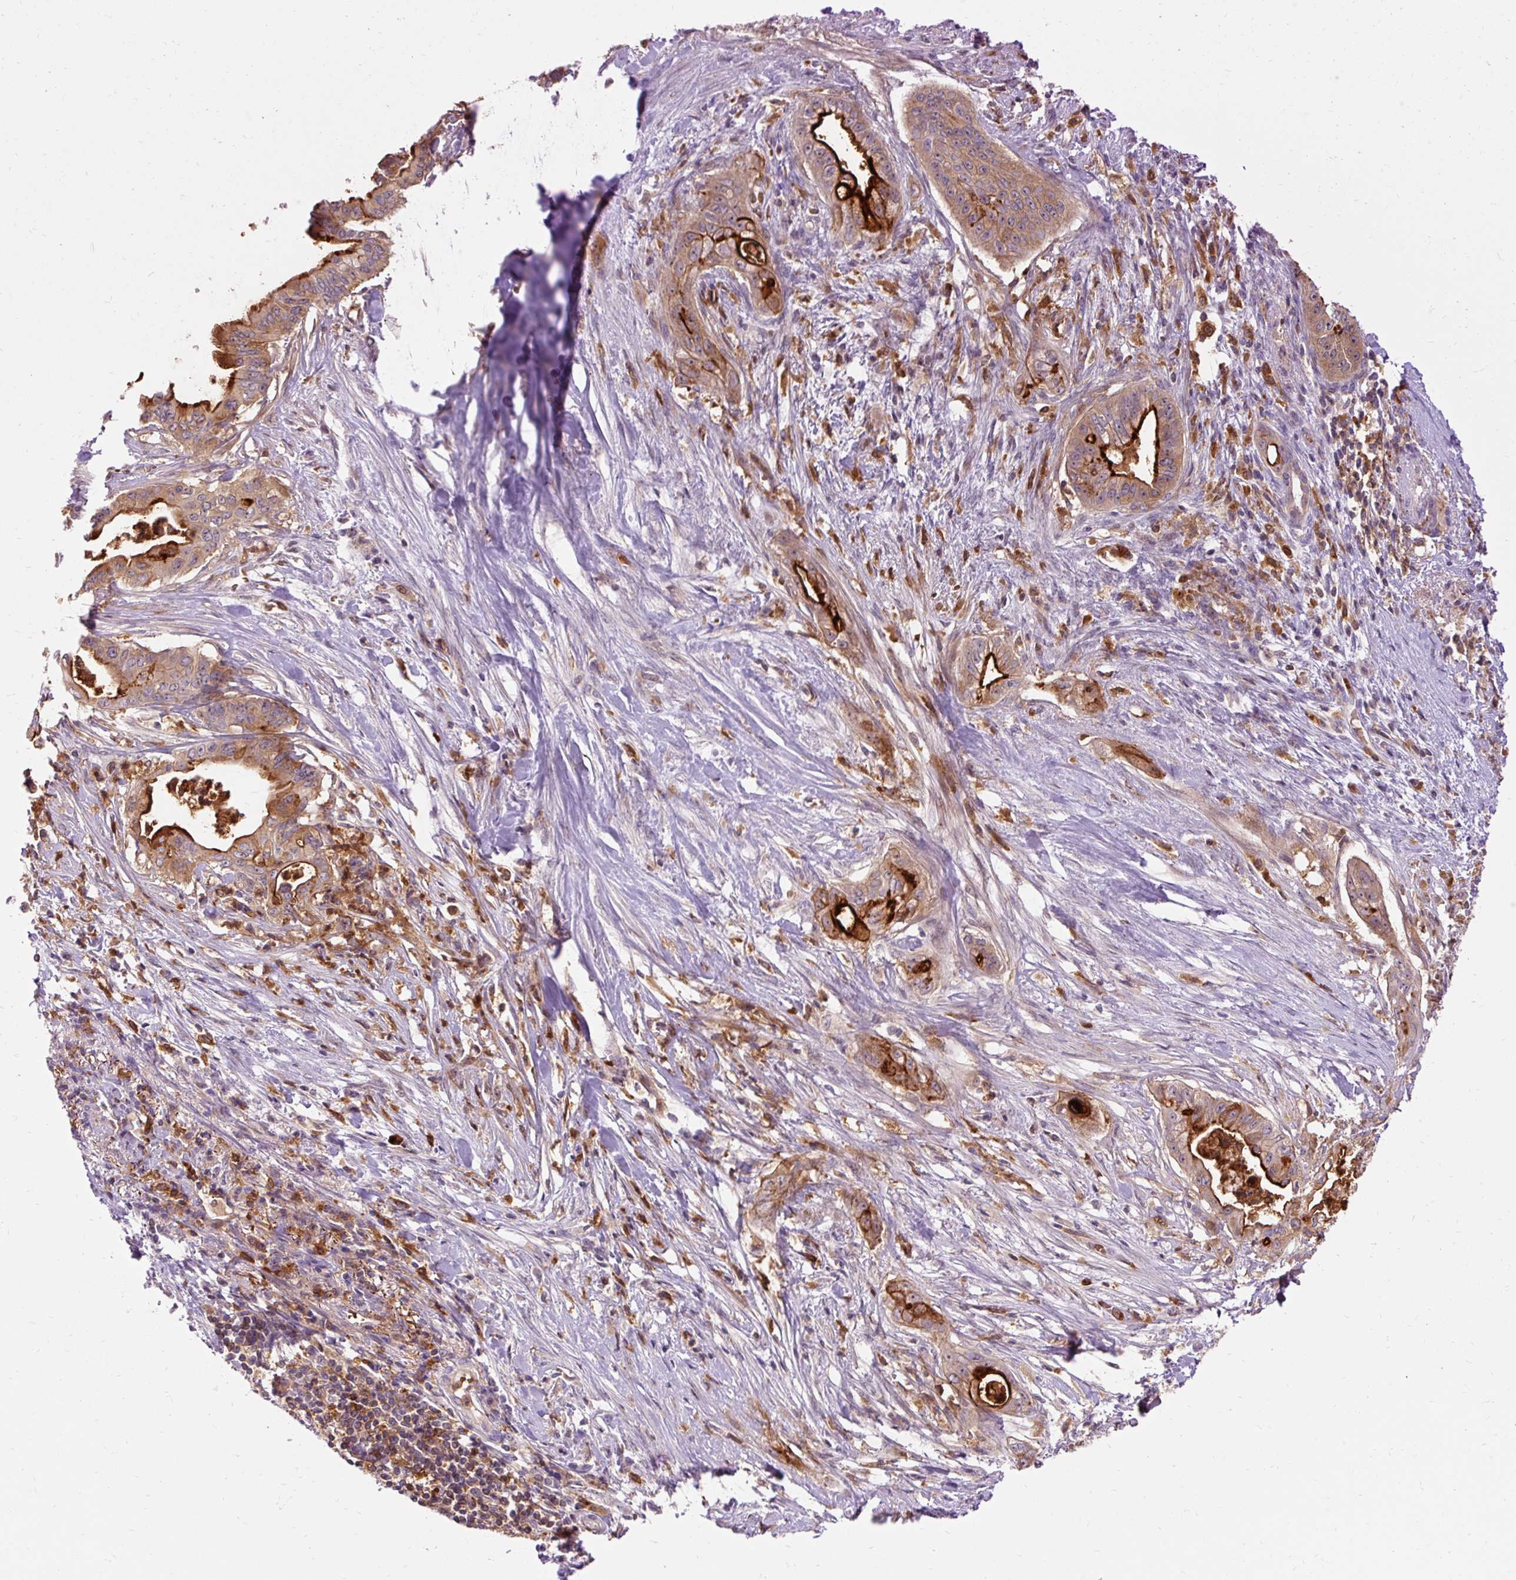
{"staining": {"intensity": "strong", "quantity": "25%-75%", "location": "cytoplasmic/membranous"}, "tissue": "pancreatic cancer", "cell_type": "Tumor cells", "image_type": "cancer", "snomed": [{"axis": "morphology", "description": "Adenocarcinoma, NOS"}, {"axis": "topography", "description": "Pancreas"}], "caption": "Pancreatic cancer stained with immunohistochemistry (IHC) displays strong cytoplasmic/membranous positivity in approximately 25%-75% of tumor cells. The staining is performed using DAB (3,3'-diaminobenzidine) brown chromogen to label protein expression. The nuclei are counter-stained blue using hematoxylin.", "gene": "CEBPZ", "patient": {"sex": "male", "age": 58}}